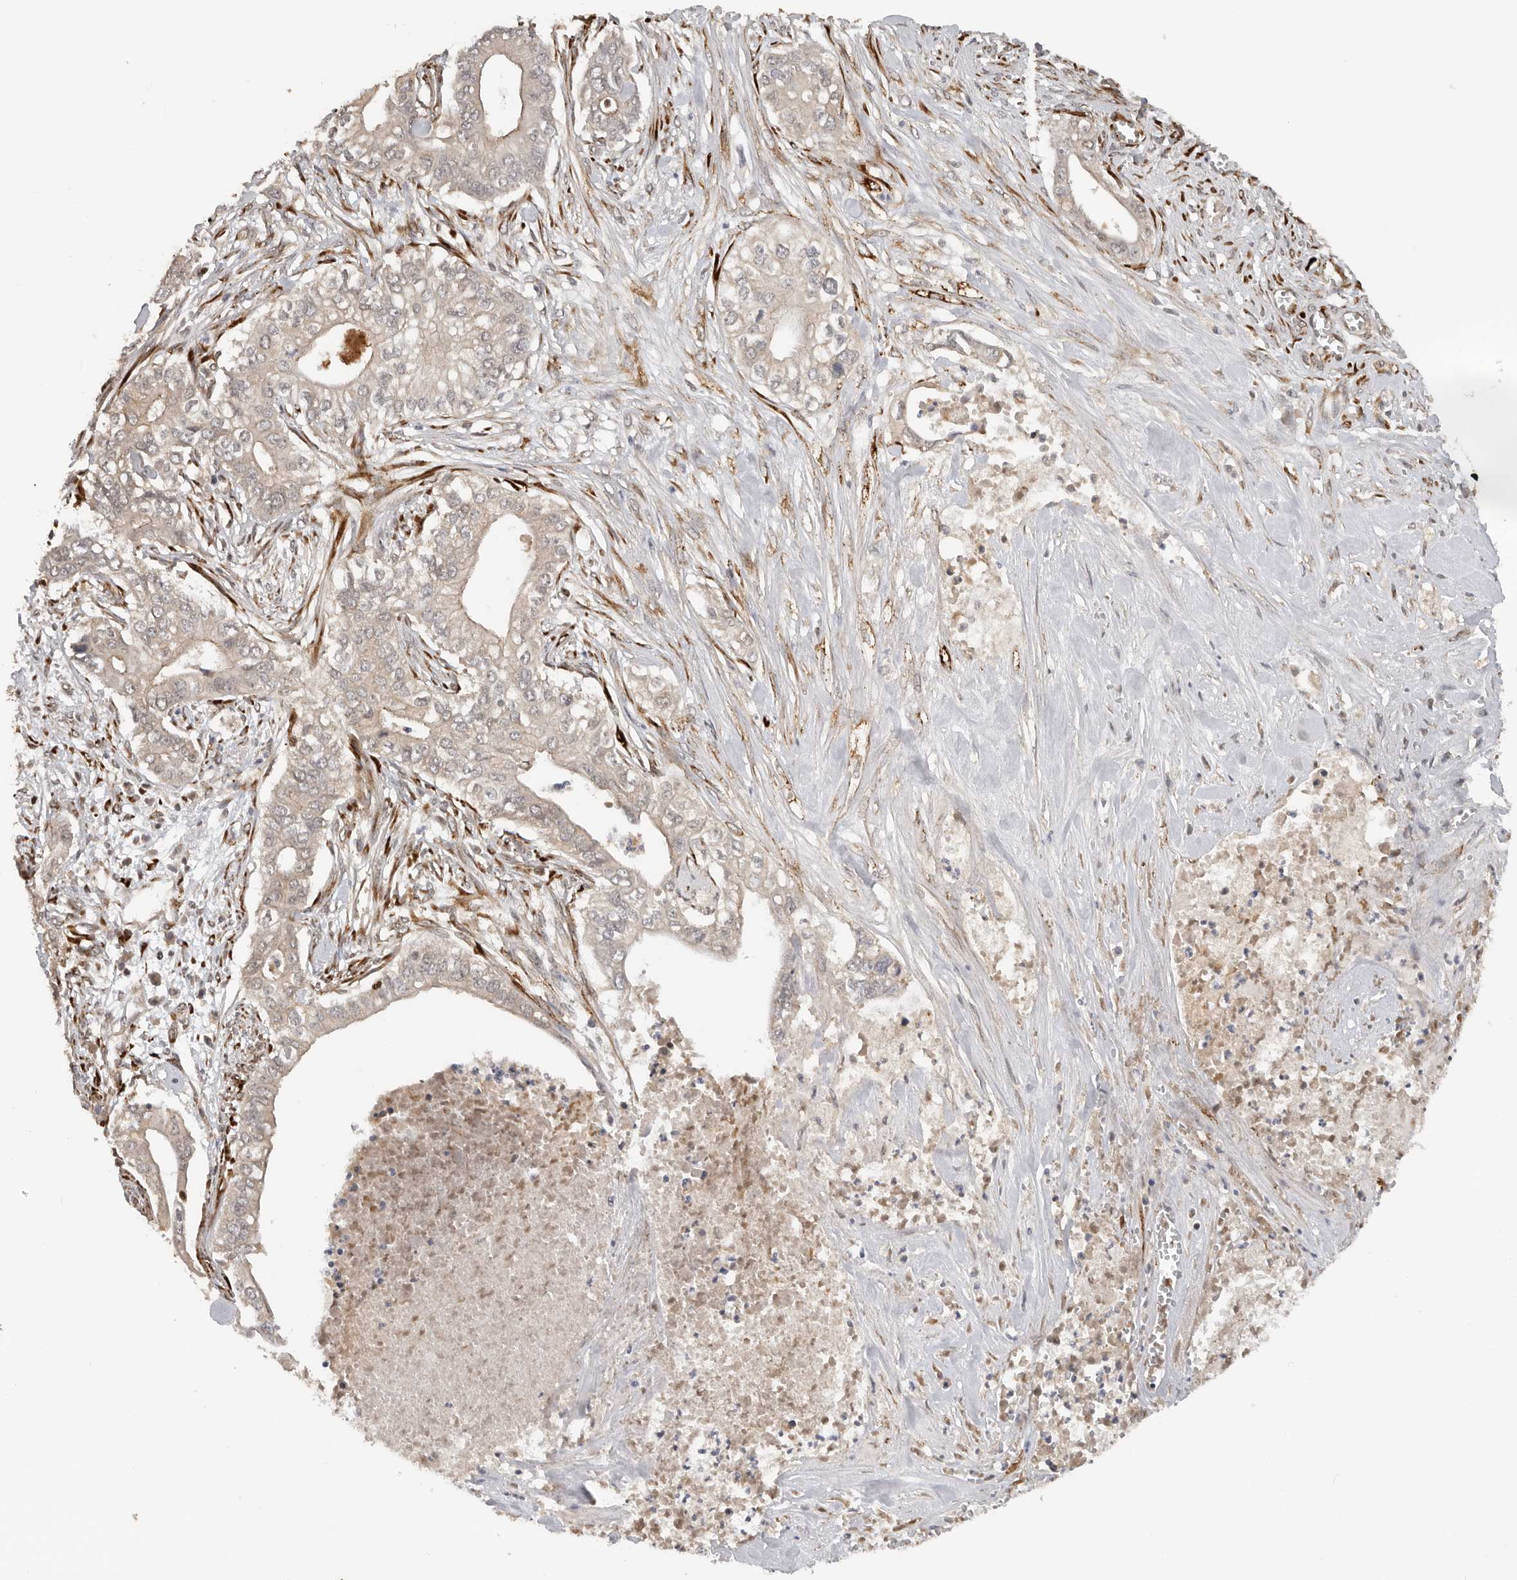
{"staining": {"intensity": "negative", "quantity": "none", "location": "none"}, "tissue": "pancreatic cancer", "cell_type": "Tumor cells", "image_type": "cancer", "snomed": [{"axis": "morphology", "description": "Adenocarcinoma, NOS"}, {"axis": "topography", "description": "Pancreas"}], "caption": "Tumor cells show no significant expression in pancreatic adenocarcinoma.", "gene": "HENMT1", "patient": {"sex": "female", "age": 78}}